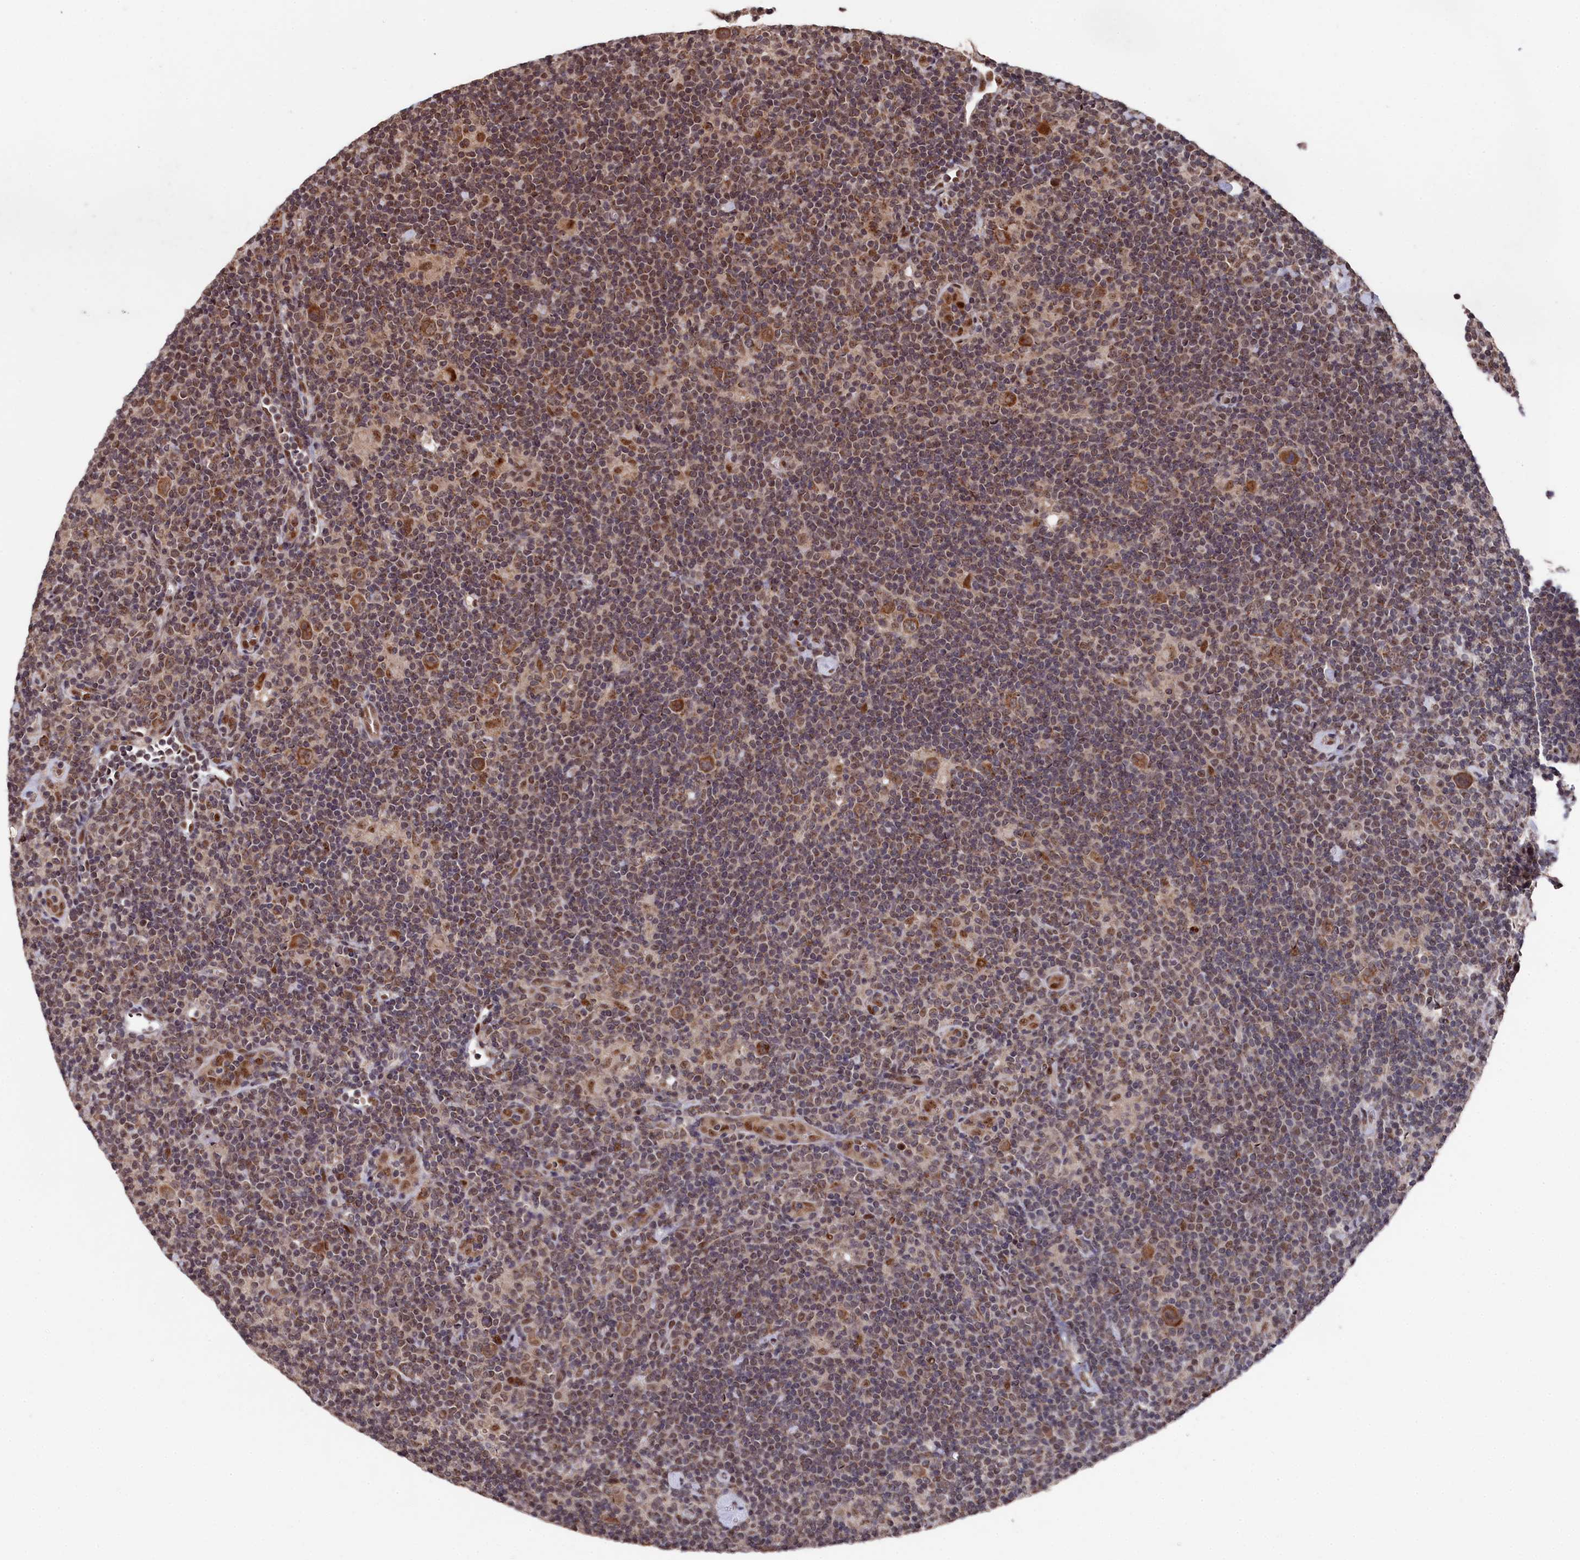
{"staining": {"intensity": "moderate", "quantity": ">75%", "location": "cytoplasmic/membranous"}, "tissue": "lymphoma", "cell_type": "Tumor cells", "image_type": "cancer", "snomed": [{"axis": "morphology", "description": "Hodgkin's disease, NOS"}, {"axis": "topography", "description": "Lymph node"}], "caption": "Approximately >75% of tumor cells in lymphoma display moderate cytoplasmic/membranous protein staining as visualized by brown immunohistochemical staining.", "gene": "CLPX", "patient": {"sex": "female", "age": 57}}